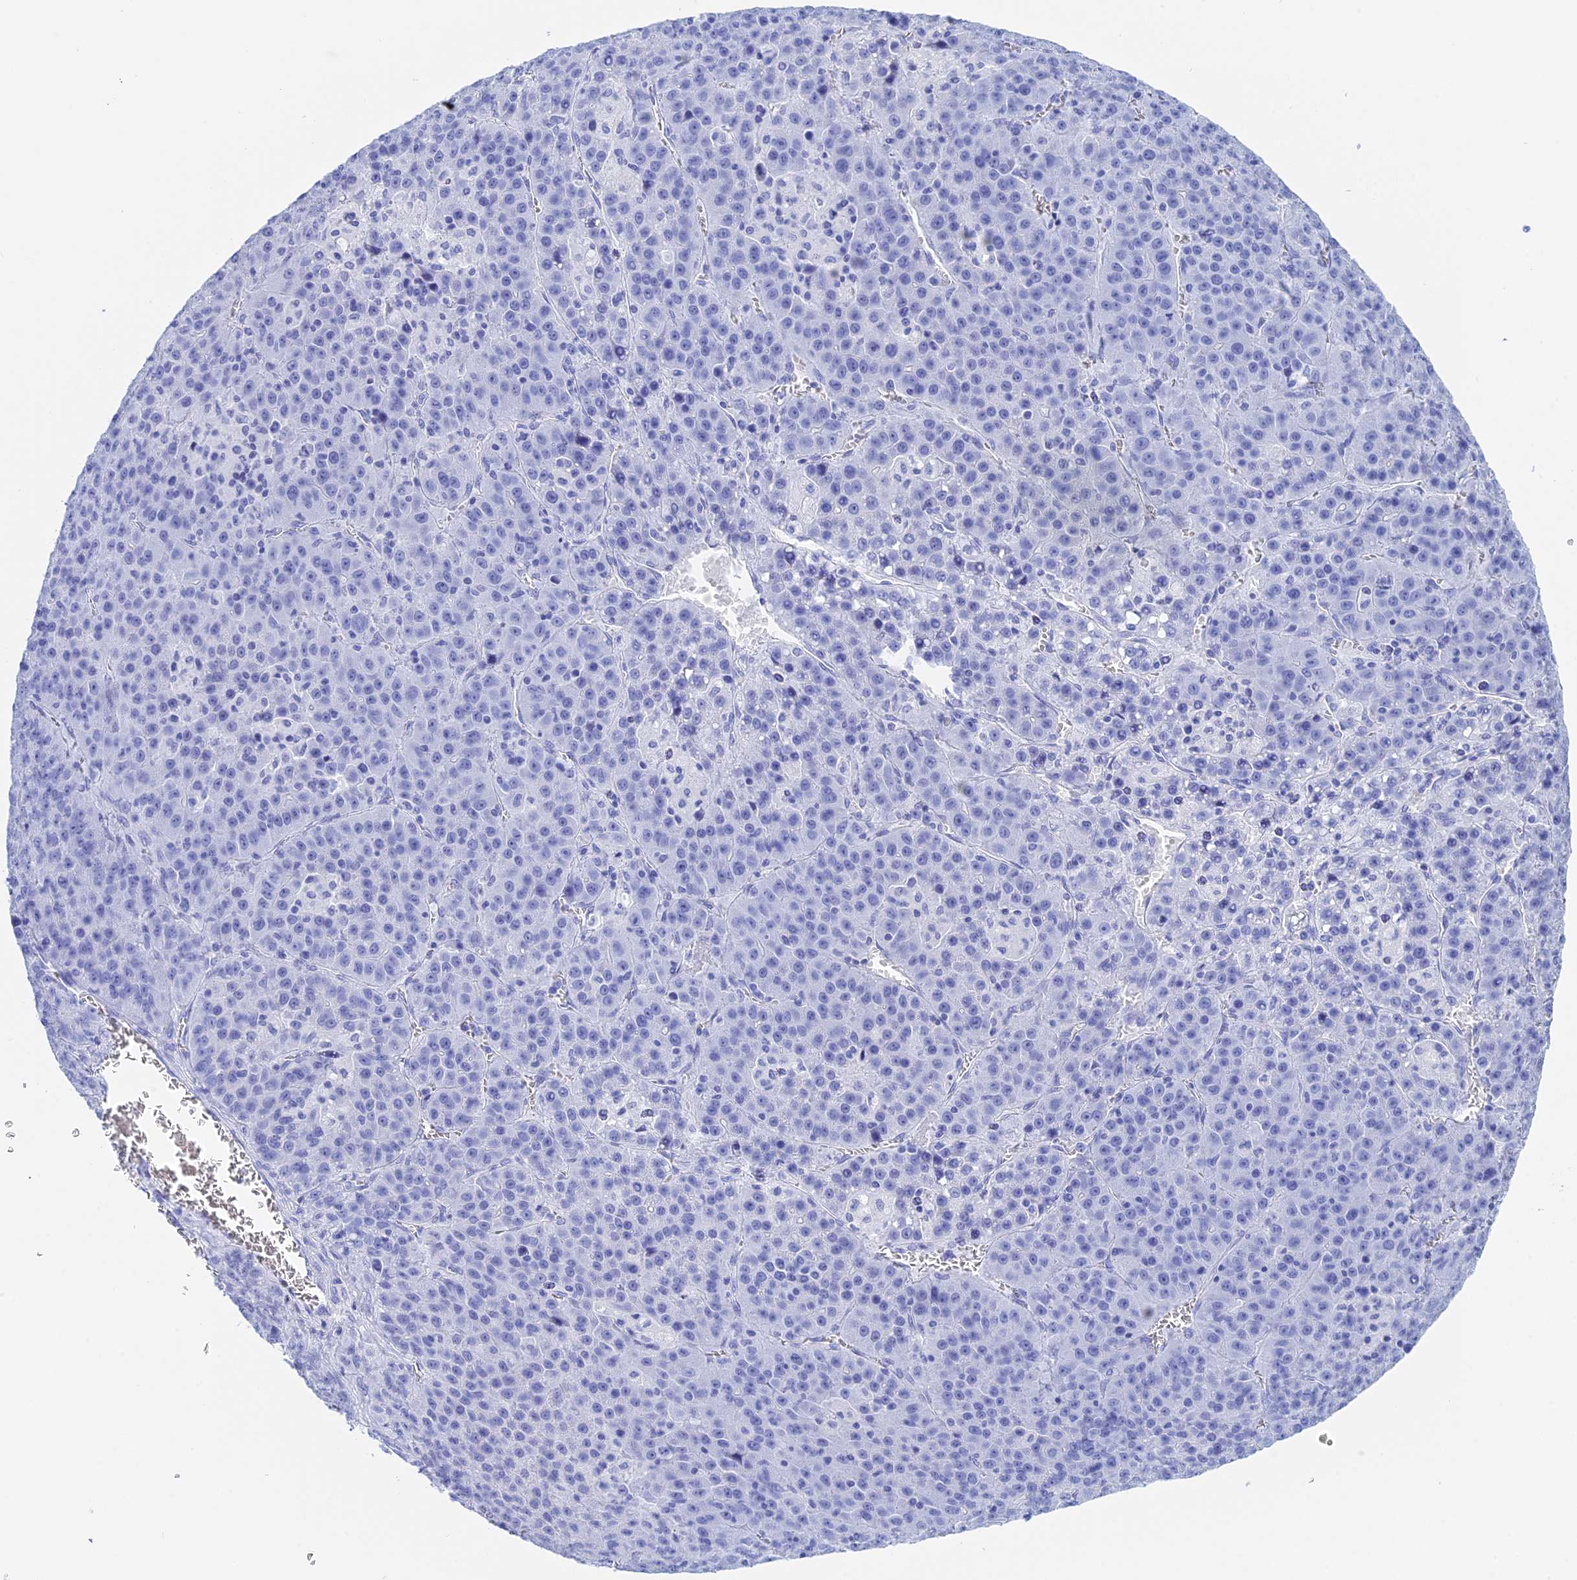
{"staining": {"intensity": "negative", "quantity": "none", "location": "none"}, "tissue": "liver cancer", "cell_type": "Tumor cells", "image_type": "cancer", "snomed": [{"axis": "morphology", "description": "Carcinoma, Hepatocellular, NOS"}, {"axis": "topography", "description": "Liver"}], "caption": "Human liver hepatocellular carcinoma stained for a protein using immunohistochemistry (IHC) demonstrates no positivity in tumor cells.", "gene": "TEX101", "patient": {"sex": "female", "age": 53}}